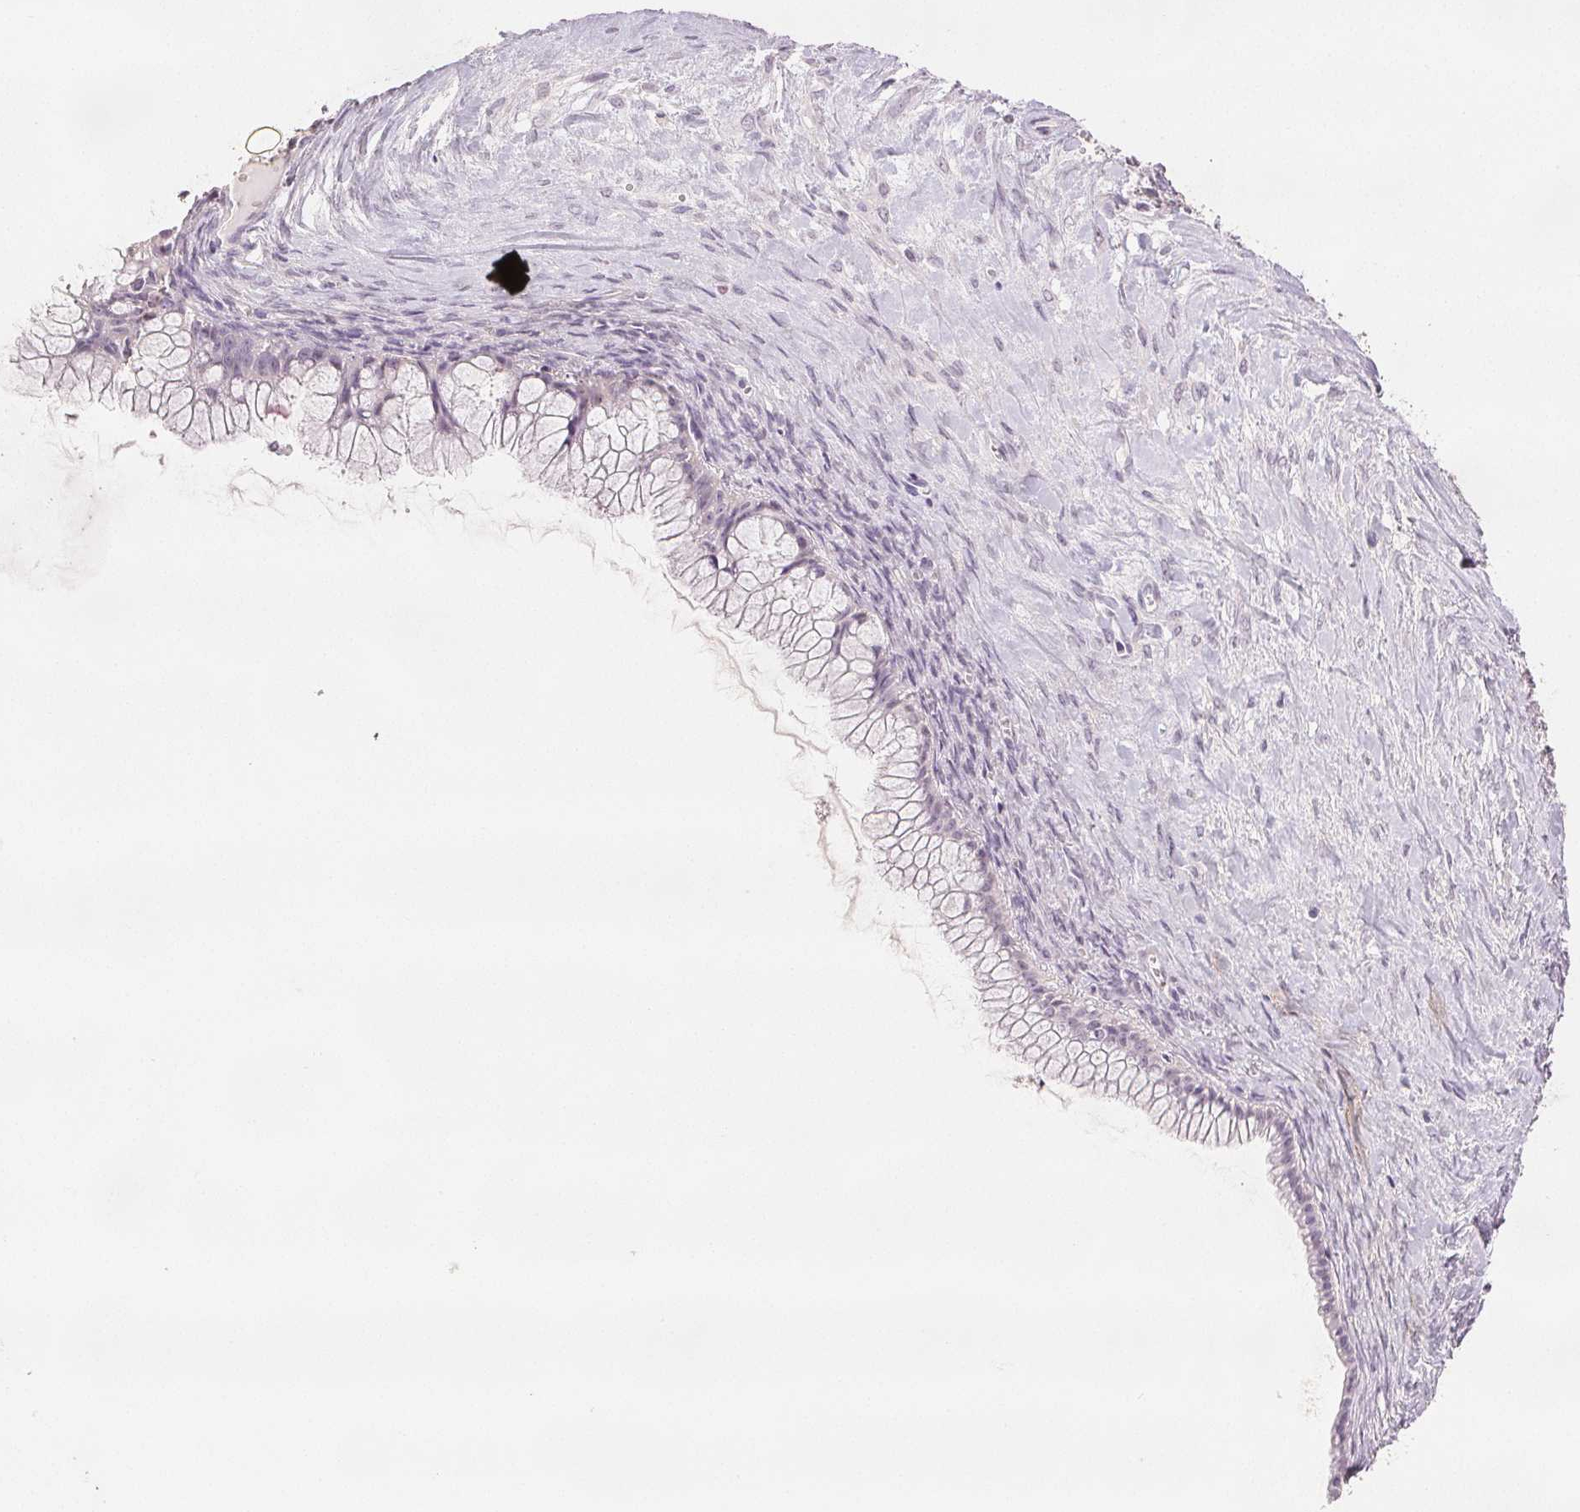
{"staining": {"intensity": "negative", "quantity": "none", "location": "none"}, "tissue": "ovarian cancer", "cell_type": "Tumor cells", "image_type": "cancer", "snomed": [{"axis": "morphology", "description": "Cystadenocarcinoma, mucinous, NOS"}, {"axis": "topography", "description": "Ovary"}], "caption": "DAB immunohistochemical staining of human ovarian cancer (mucinous cystadenocarcinoma) demonstrates no significant staining in tumor cells.", "gene": "SCGN", "patient": {"sex": "female", "age": 41}}